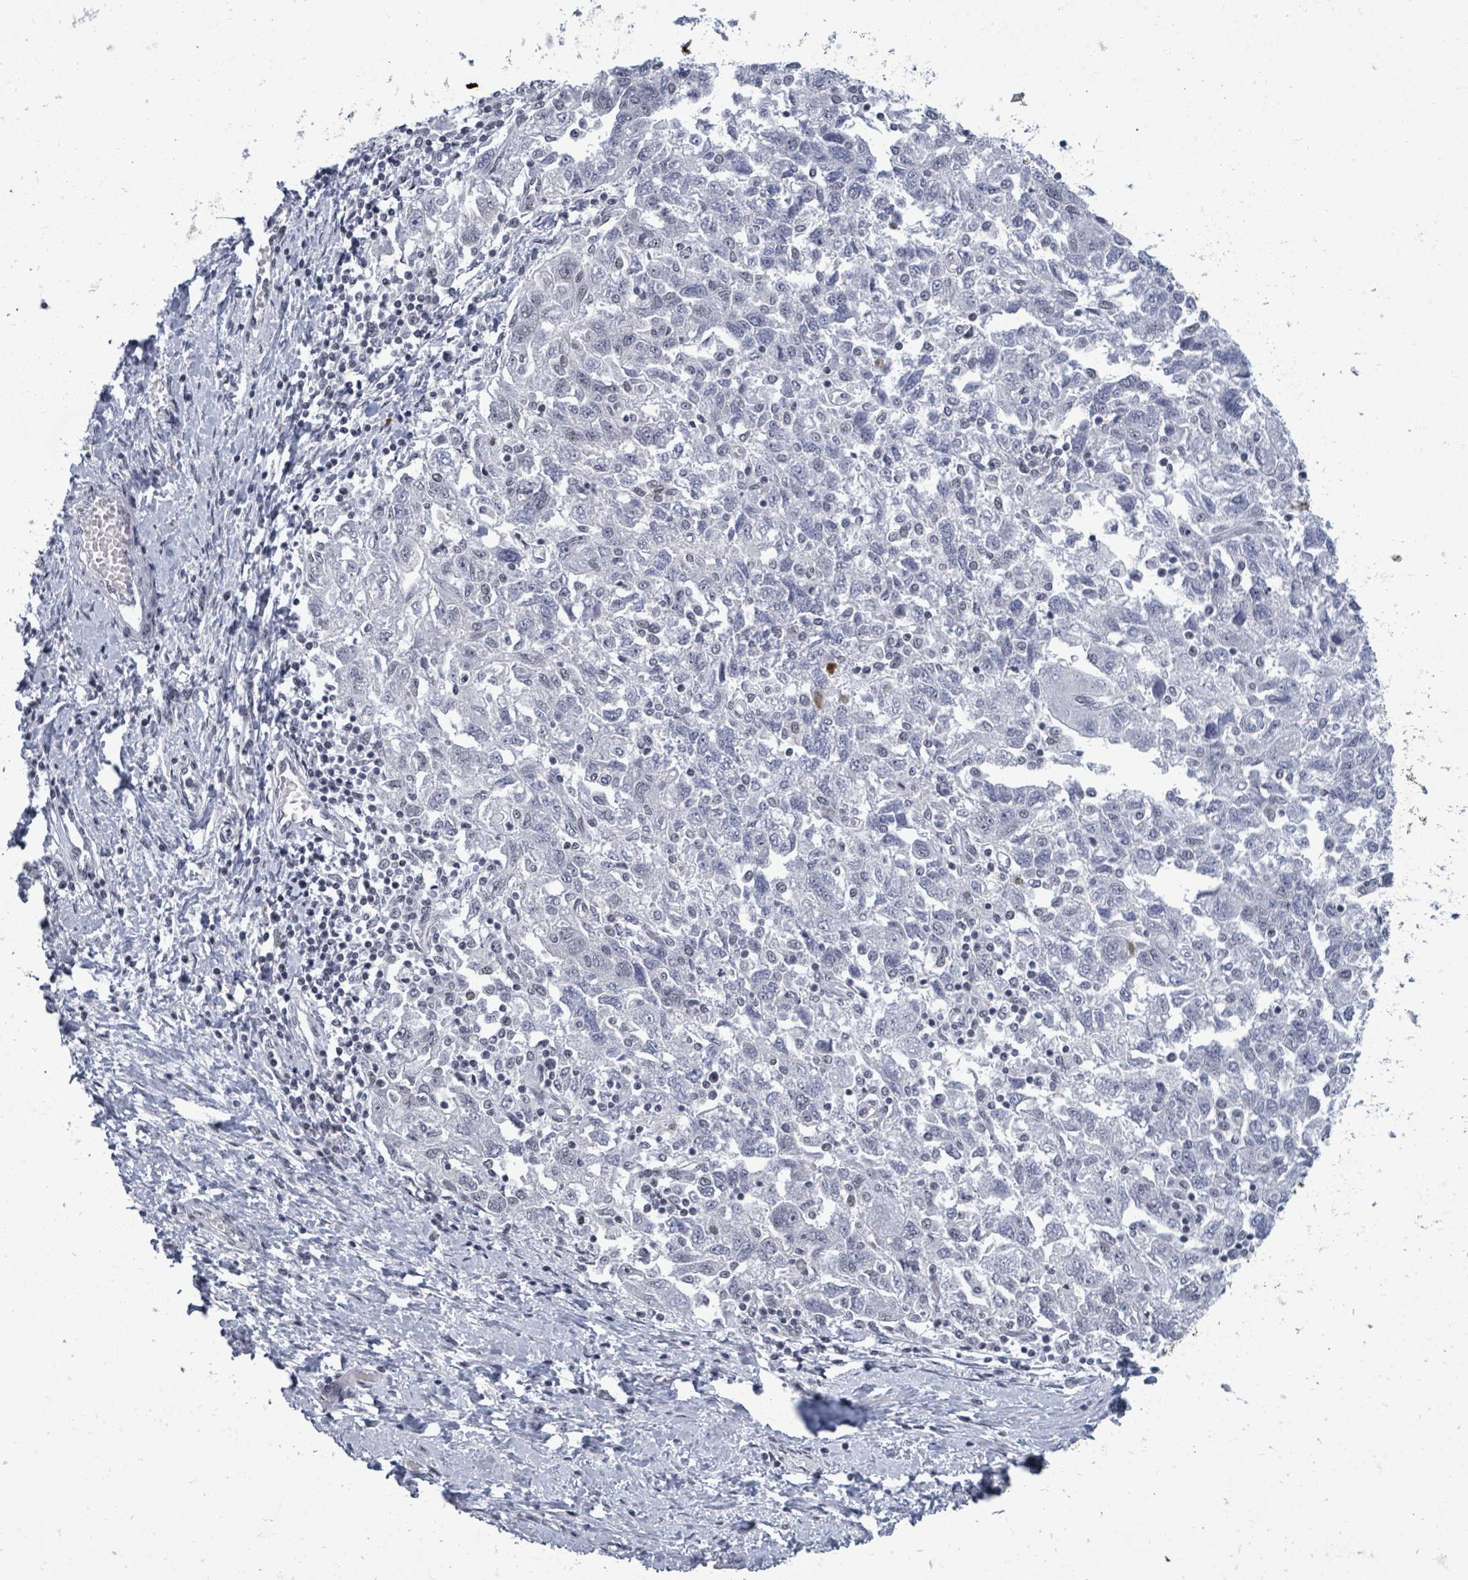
{"staining": {"intensity": "negative", "quantity": "none", "location": "none"}, "tissue": "ovarian cancer", "cell_type": "Tumor cells", "image_type": "cancer", "snomed": [{"axis": "morphology", "description": "Carcinoma, NOS"}, {"axis": "morphology", "description": "Cystadenocarcinoma, serous, NOS"}, {"axis": "topography", "description": "Ovary"}], "caption": "Immunohistochemical staining of ovarian cancer demonstrates no significant positivity in tumor cells. (DAB immunohistochemistry, high magnification).", "gene": "ERCC5", "patient": {"sex": "female", "age": 69}}